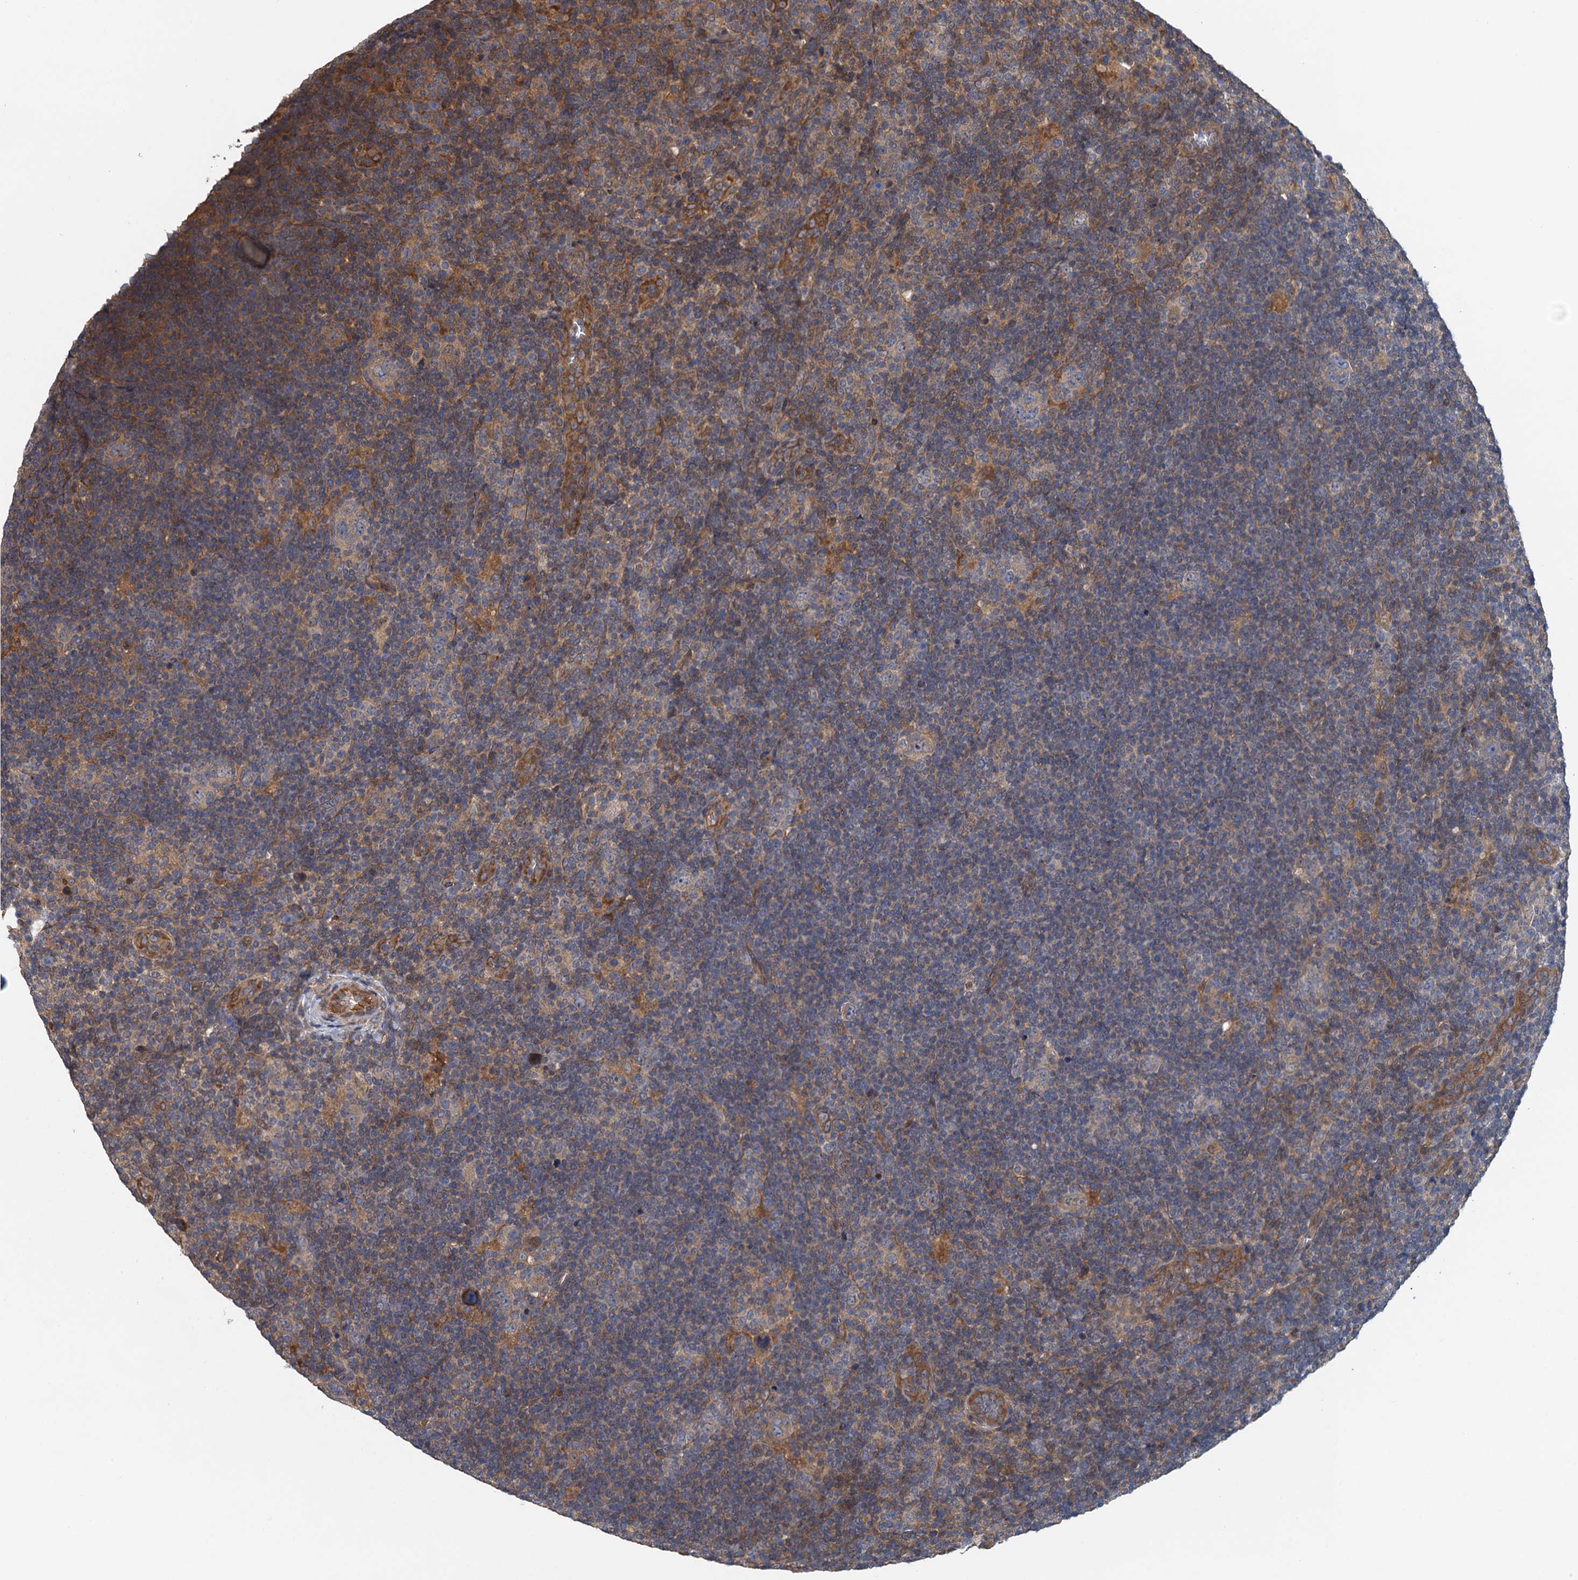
{"staining": {"intensity": "weak", "quantity": "<25%", "location": "cytoplasmic/membranous"}, "tissue": "lymphoma", "cell_type": "Tumor cells", "image_type": "cancer", "snomed": [{"axis": "morphology", "description": "Hodgkin's disease, NOS"}, {"axis": "topography", "description": "Lymph node"}], "caption": "High power microscopy histopathology image of an immunohistochemistry (IHC) histopathology image of lymphoma, revealing no significant positivity in tumor cells.", "gene": "MEAK7", "patient": {"sex": "female", "age": 57}}